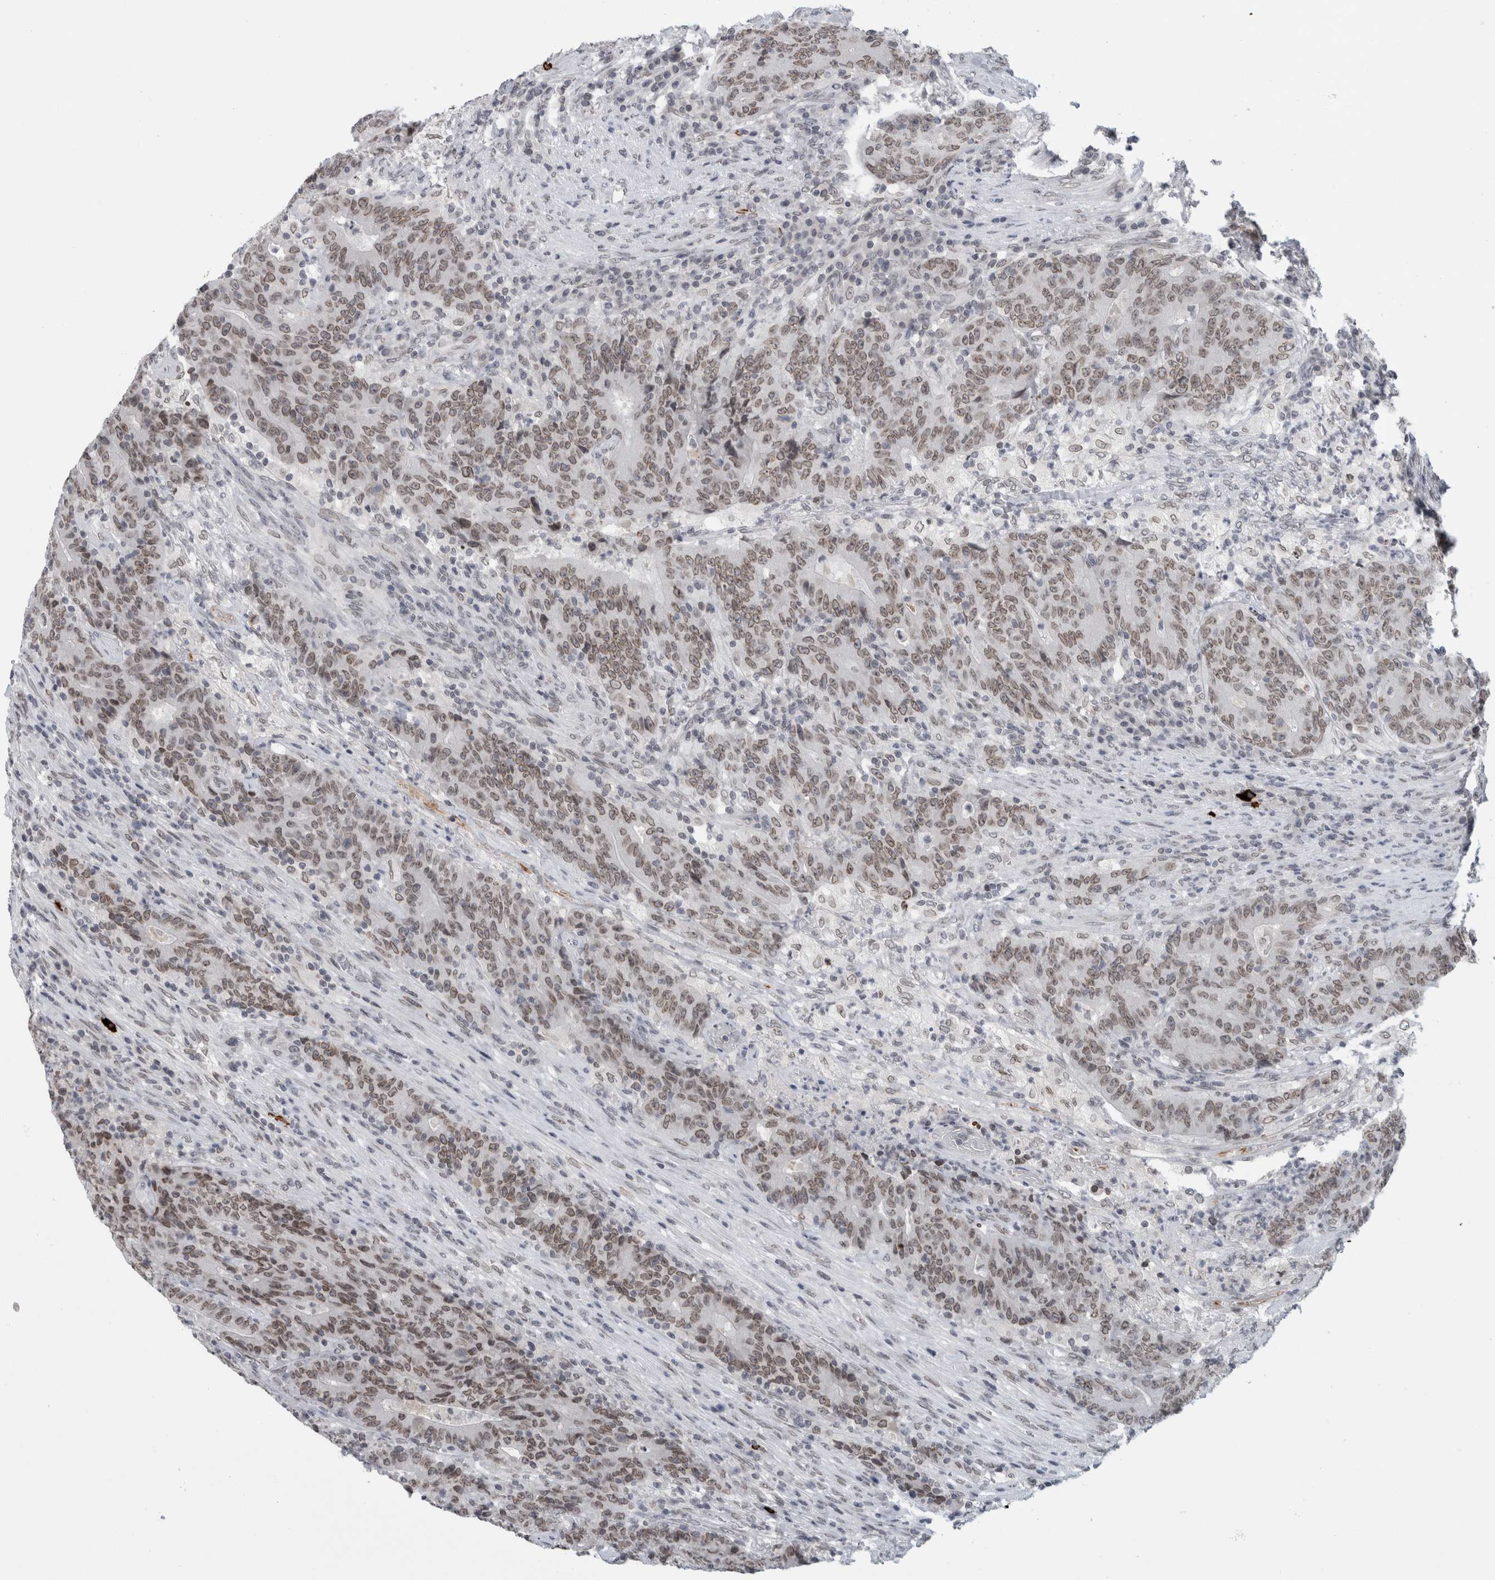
{"staining": {"intensity": "weak", "quantity": ">75%", "location": "cytoplasmic/membranous,nuclear"}, "tissue": "colorectal cancer", "cell_type": "Tumor cells", "image_type": "cancer", "snomed": [{"axis": "morphology", "description": "Normal tissue, NOS"}, {"axis": "morphology", "description": "Adenocarcinoma, NOS"}, {"axis": "topography", "description": "Colon"}], "caption": "Weak cytoplasmic/membranous and nuclear expression is appreciated in about >75% of tumor cells in colorectal cancer. (IHC, brightfield microscopy, high magnification).", "gene": "ZNF770", "patient": {"sex": "female", "age": 75}}